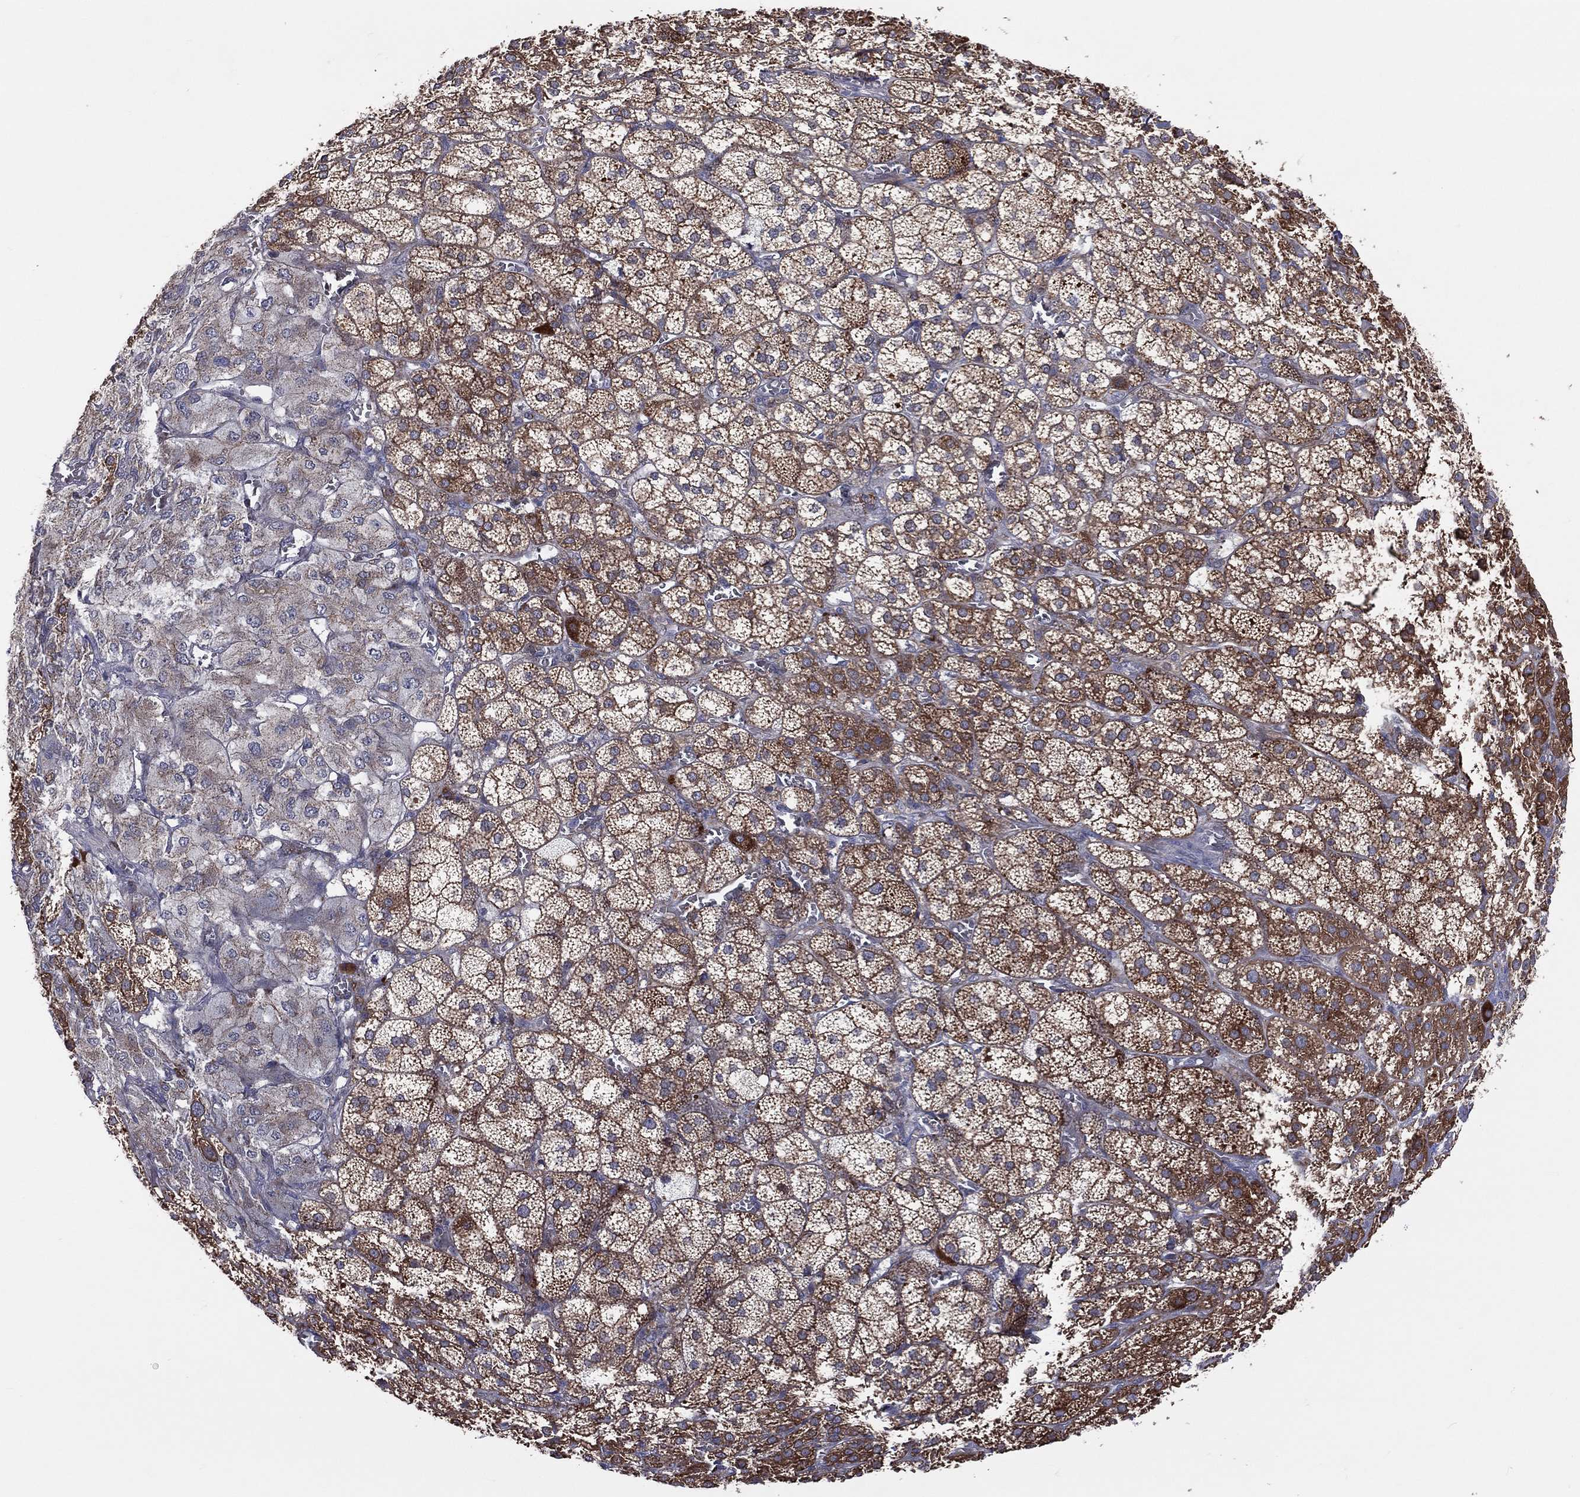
{"staining": {"intensity": "strong", "quantity": "25%-75%", "location": "cytoplasmic/membranous"}, "tissue": "adrenal gland", "cell_type": "Glandular cells", "image_type": "normal", "snomed": [{"axis": "morphology", "description": "Normal tissue, NOS"}, {"axis": "topography", "description": "Adrenal gland"}], "caption": "Immunohistochemistry (IHC) staining of unremarkable adrenal gland, which displays high levels of strong cytoplasmic/membranous positivity in about 25%-75% of glandular cells indicating strong cytoplasmic/membranous protein expression. The staining was performed using DAB (3,3'-diaminobenzidine) (brown) for protein detection and nuclei were counterstained in hematoxylin (blue).", "gene": "STARD3", "patient": {"sex": "female", "age": 60}}